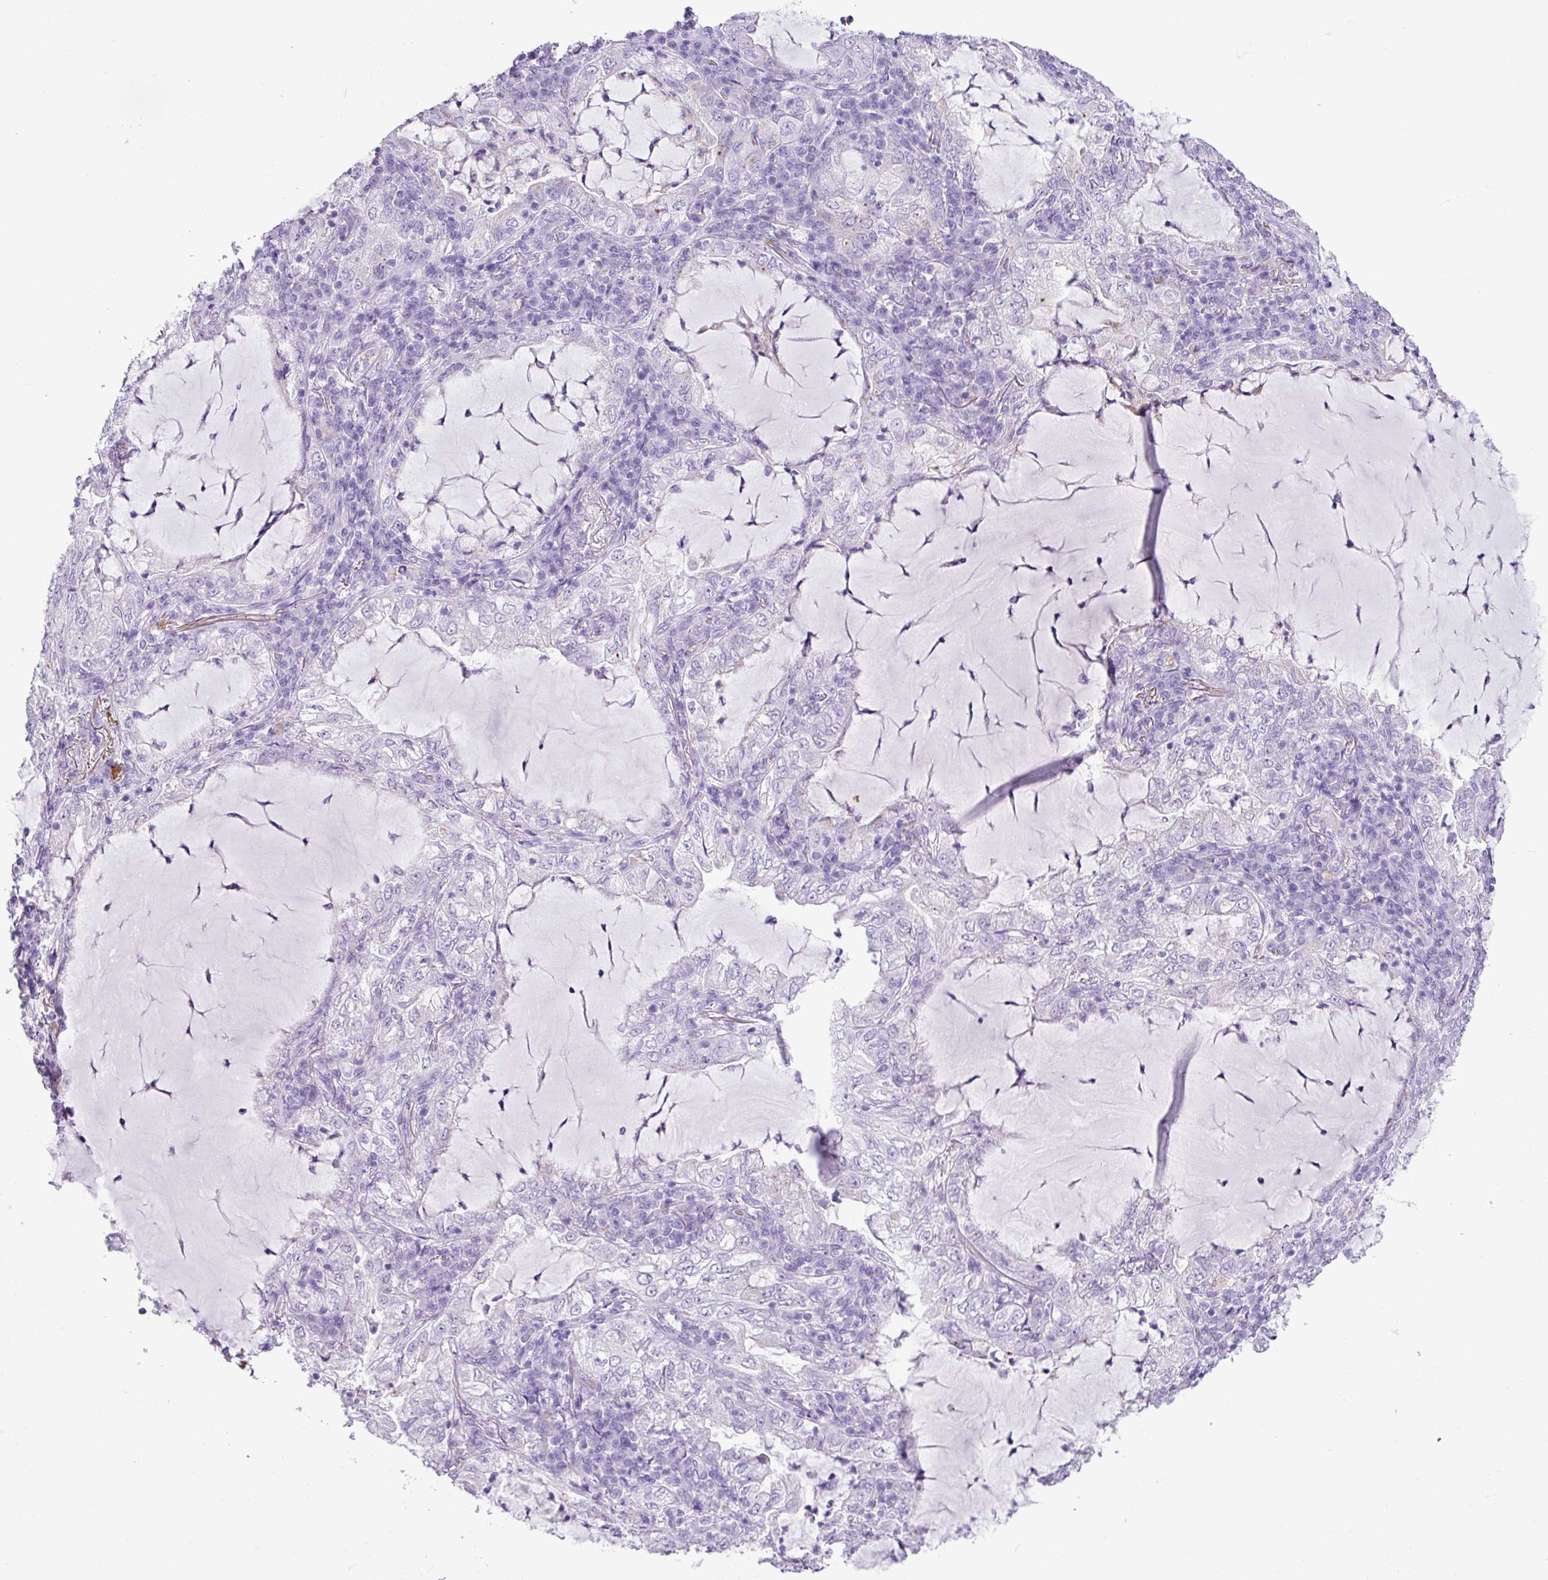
{"staining": {"intensity": "negative", "quantity": "none", "location": "none"}, "tissue": "lung cancer", "cell_type": "Tumor cells", "image_type": "cancer", "snomed": [{"axis": "morphology", "description": "Adenocarcinoma, NOS"}, {"axis": "topography", "description": "Lung"}], "caption": "The micrograph shows no staining of tumor cells in lung adenocarcinoma. The staining was performed using DAB (3,3'-diaminobenzidine) to visualize the protein expression in brown, while the nuclei were stained in blue with hematoxylin (Magnification: 20x).", "gene": "ZSCAN5A", "patient": {"sex": "female", "age": 73}}